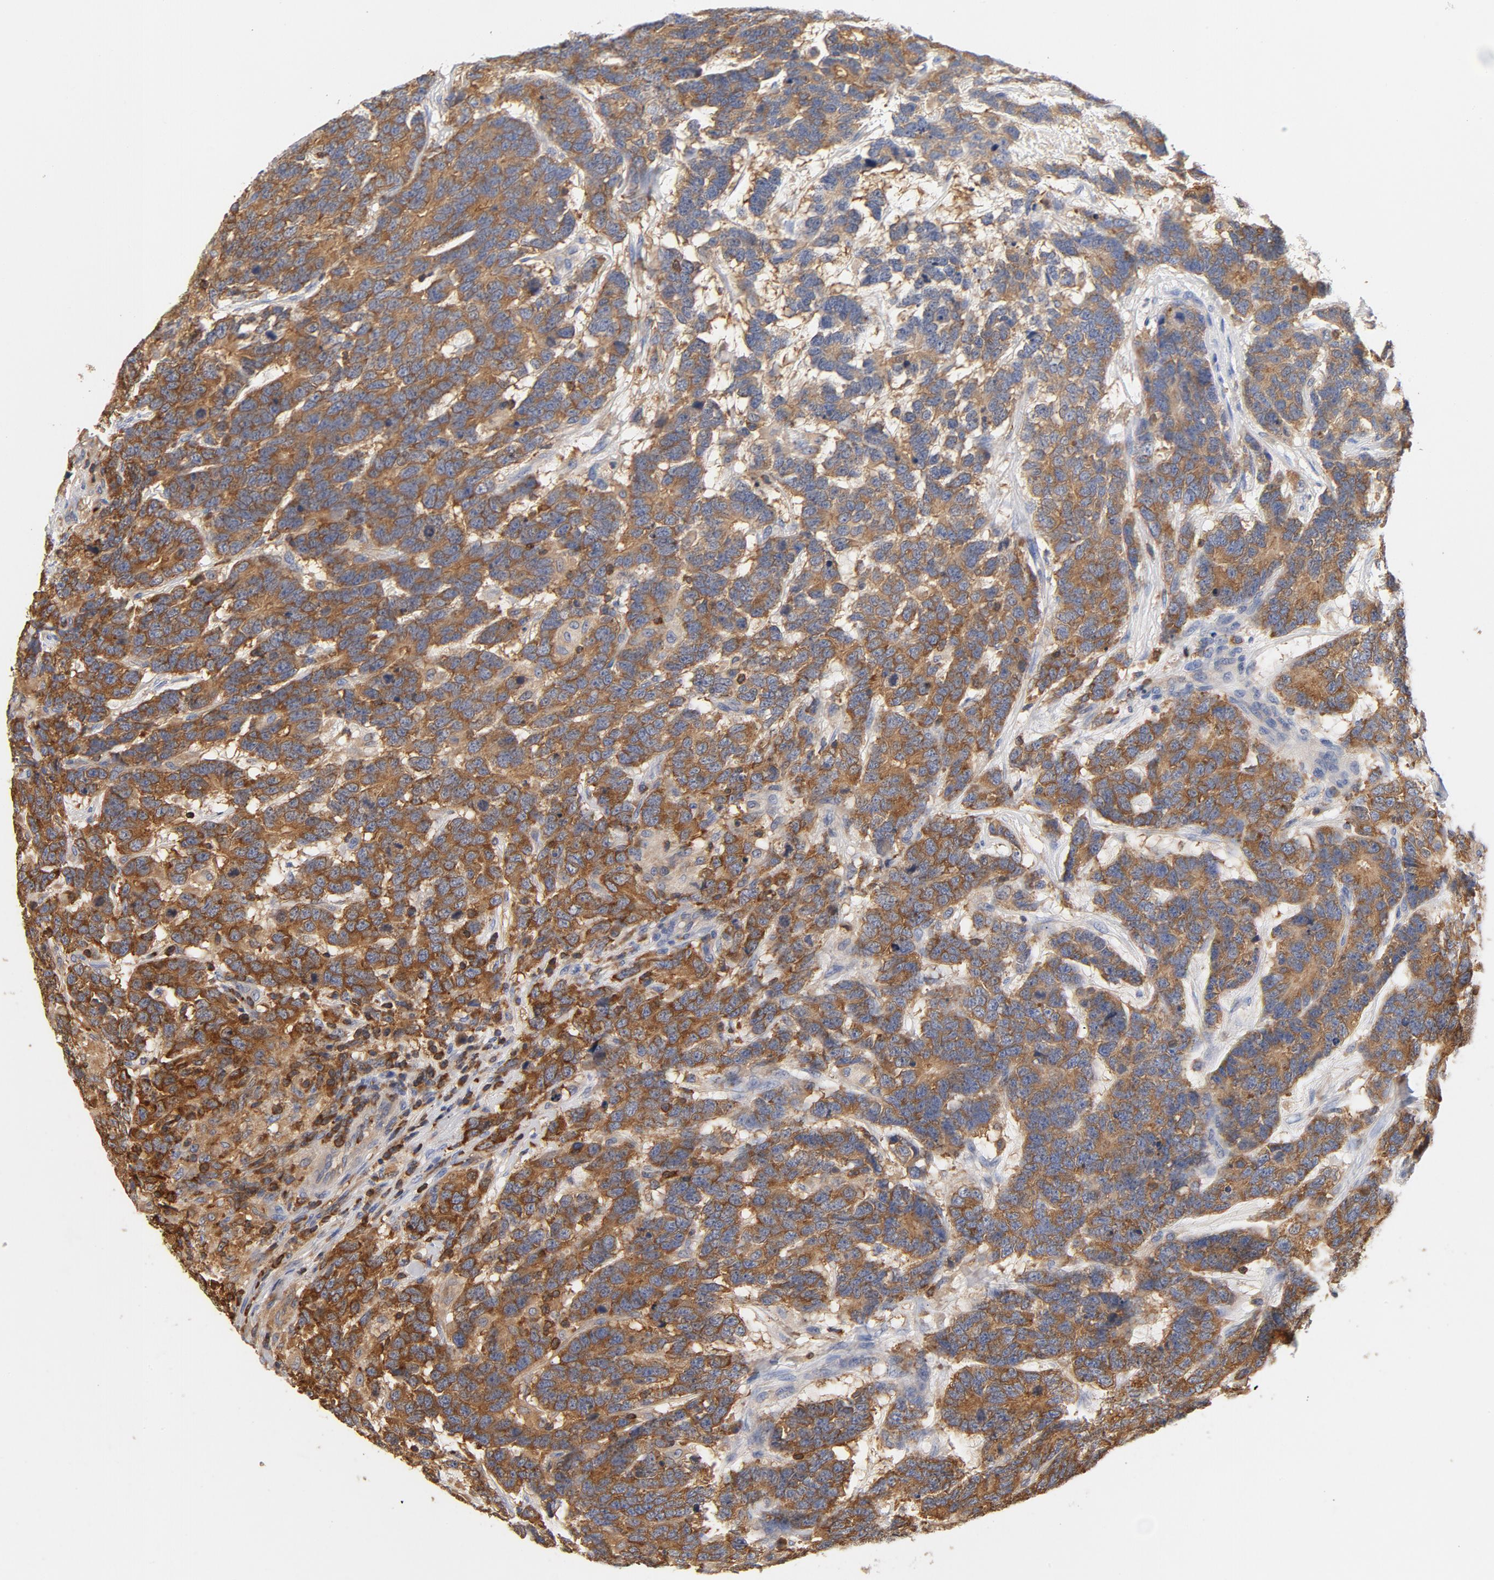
{"staining": {"intensity": "moderate", "quantity": ">75%", "location": "cytoplasmic/membranous"}, "tissue": "testis cancer", "cell_type": "Tumor cells", "image_type": "cancer", "snomed": [{"axis": "morphology", "description": "Carcinoma, Embryonal, NOS"}, {"axis": "topography", "description": "Testis"}], "caption": "Protein expression analysis of human embryonal carcinoma (testis) reveals moderate cytoplasmic/membranous expression in about >75% of tumor cells.", "gene": "EZR", "patient": {"sex": "male", "age": 26}}